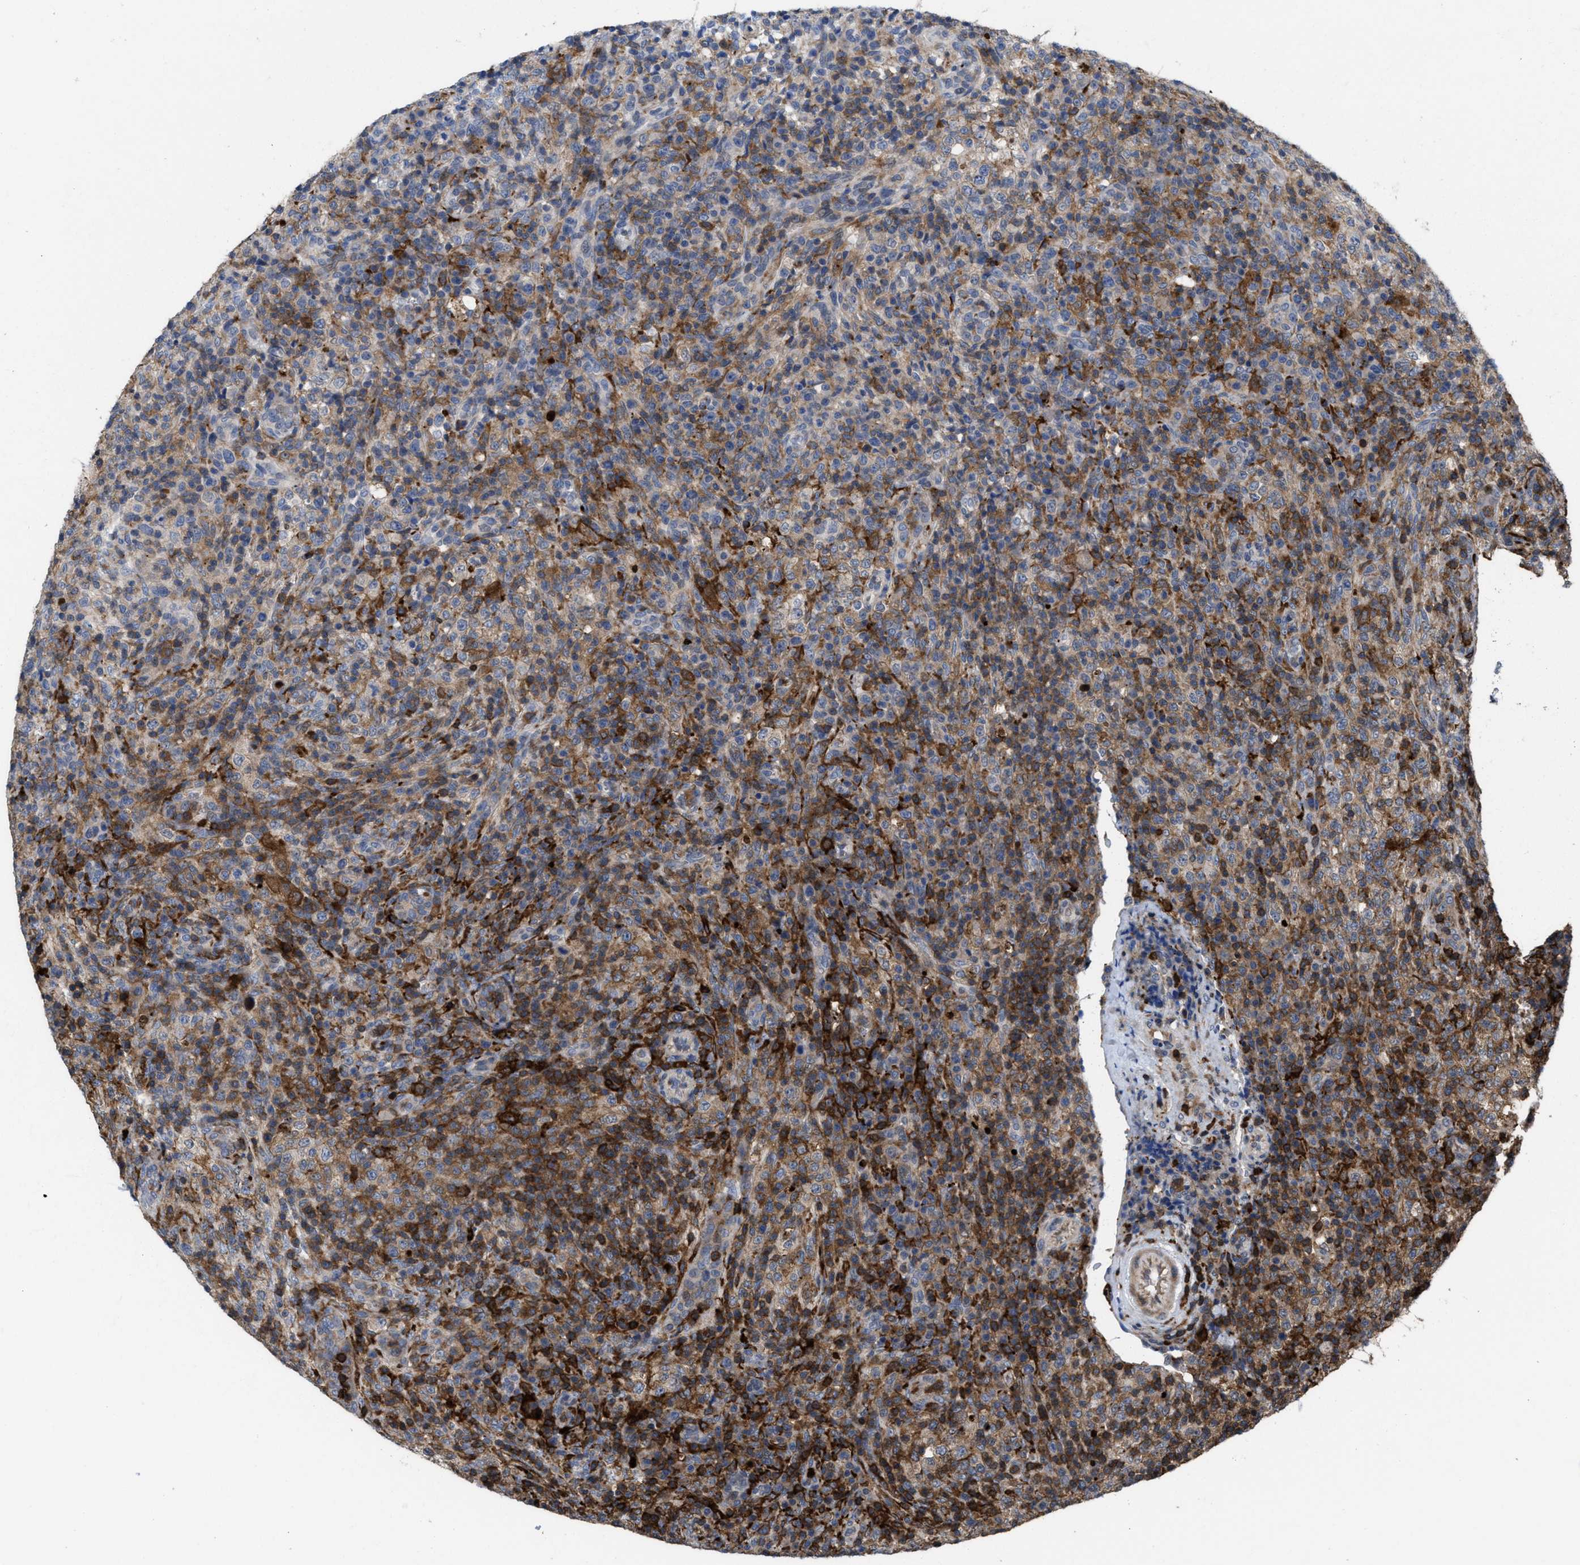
{"staining": {"intensity": "moderate", "quantity": "25%-75%", "location": "cytoplasmic/membranous"}, "tissue": "lymphoma", "cell_type": "Tumor cells", "image_type": "cancer", "snomed": [{"axis": "morphology", "description": "Malignant lymphoma, non-Hodgkin's type, High grade"}, {"axis": "topography", "description": "Lymph node"}], "caption": "An immunohistochemistry micrograph of tumor tissue is shown. Protein staining in brown labels moderate cytoplasmic/membranous positivity in high-grade malignant lymphoma, non-Hodgkin's type within tumor cells.", "gene": "PTPRE", "patient": {"sex": "female", "age": 76}}